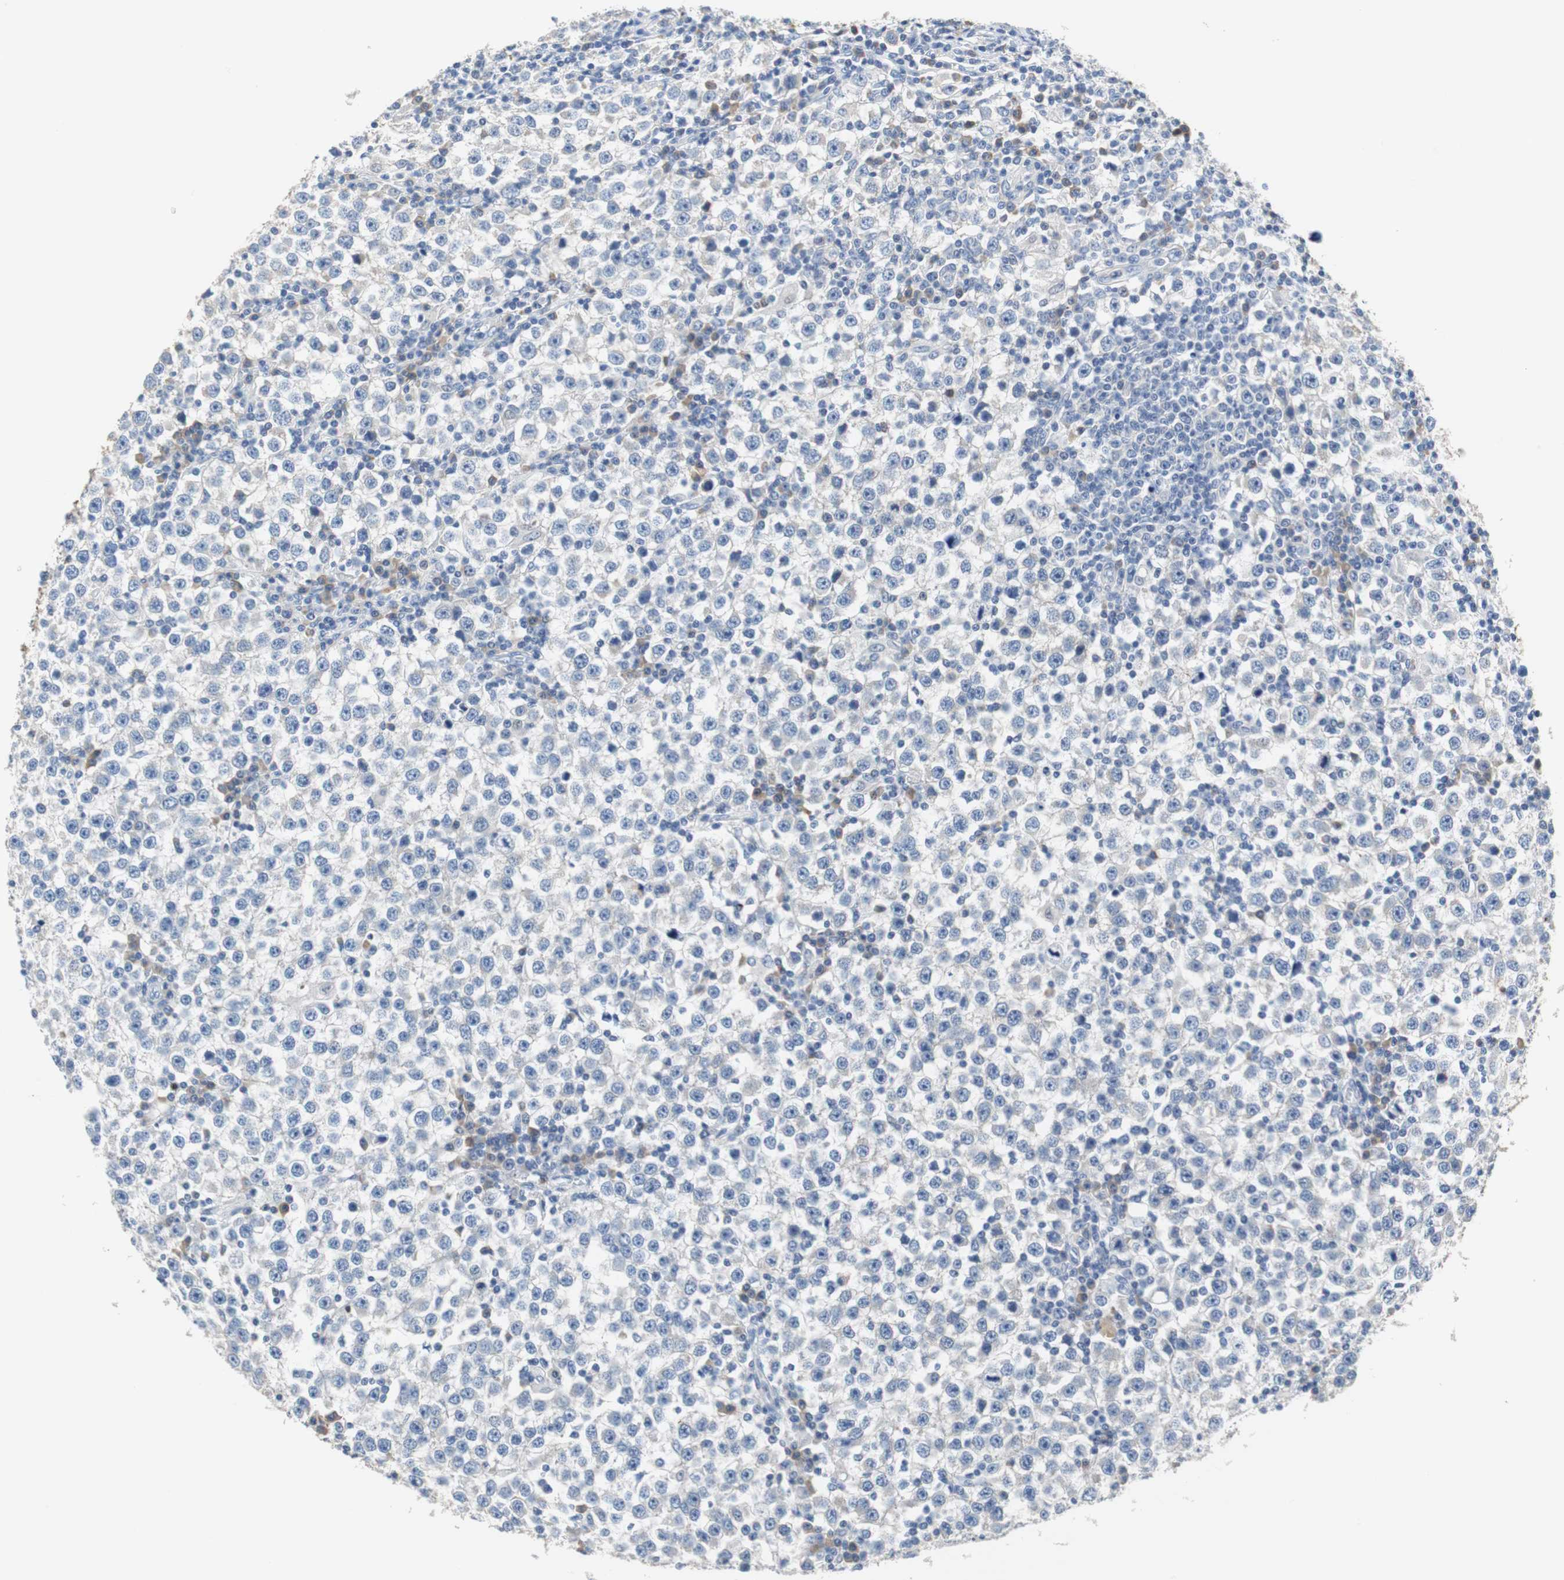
{"staining": {"intensity": "negative", "quantity": "none", "location": "none"}, "tissue": "testis cancer", "cell_type": "Tumor cells", "image_type": "cancer", "snomed": [{"axis": "morphology", "description": "Seminoma, NOS"}, {"axis": "topography", "description": "Testis"}], "caption": "A histopathology image of testis cancer (seminoma) stained for a protein exhibits no brown staining in tumor cells.", "gene": "PCK1", "patient": {"sex": "male", "age": 65}}